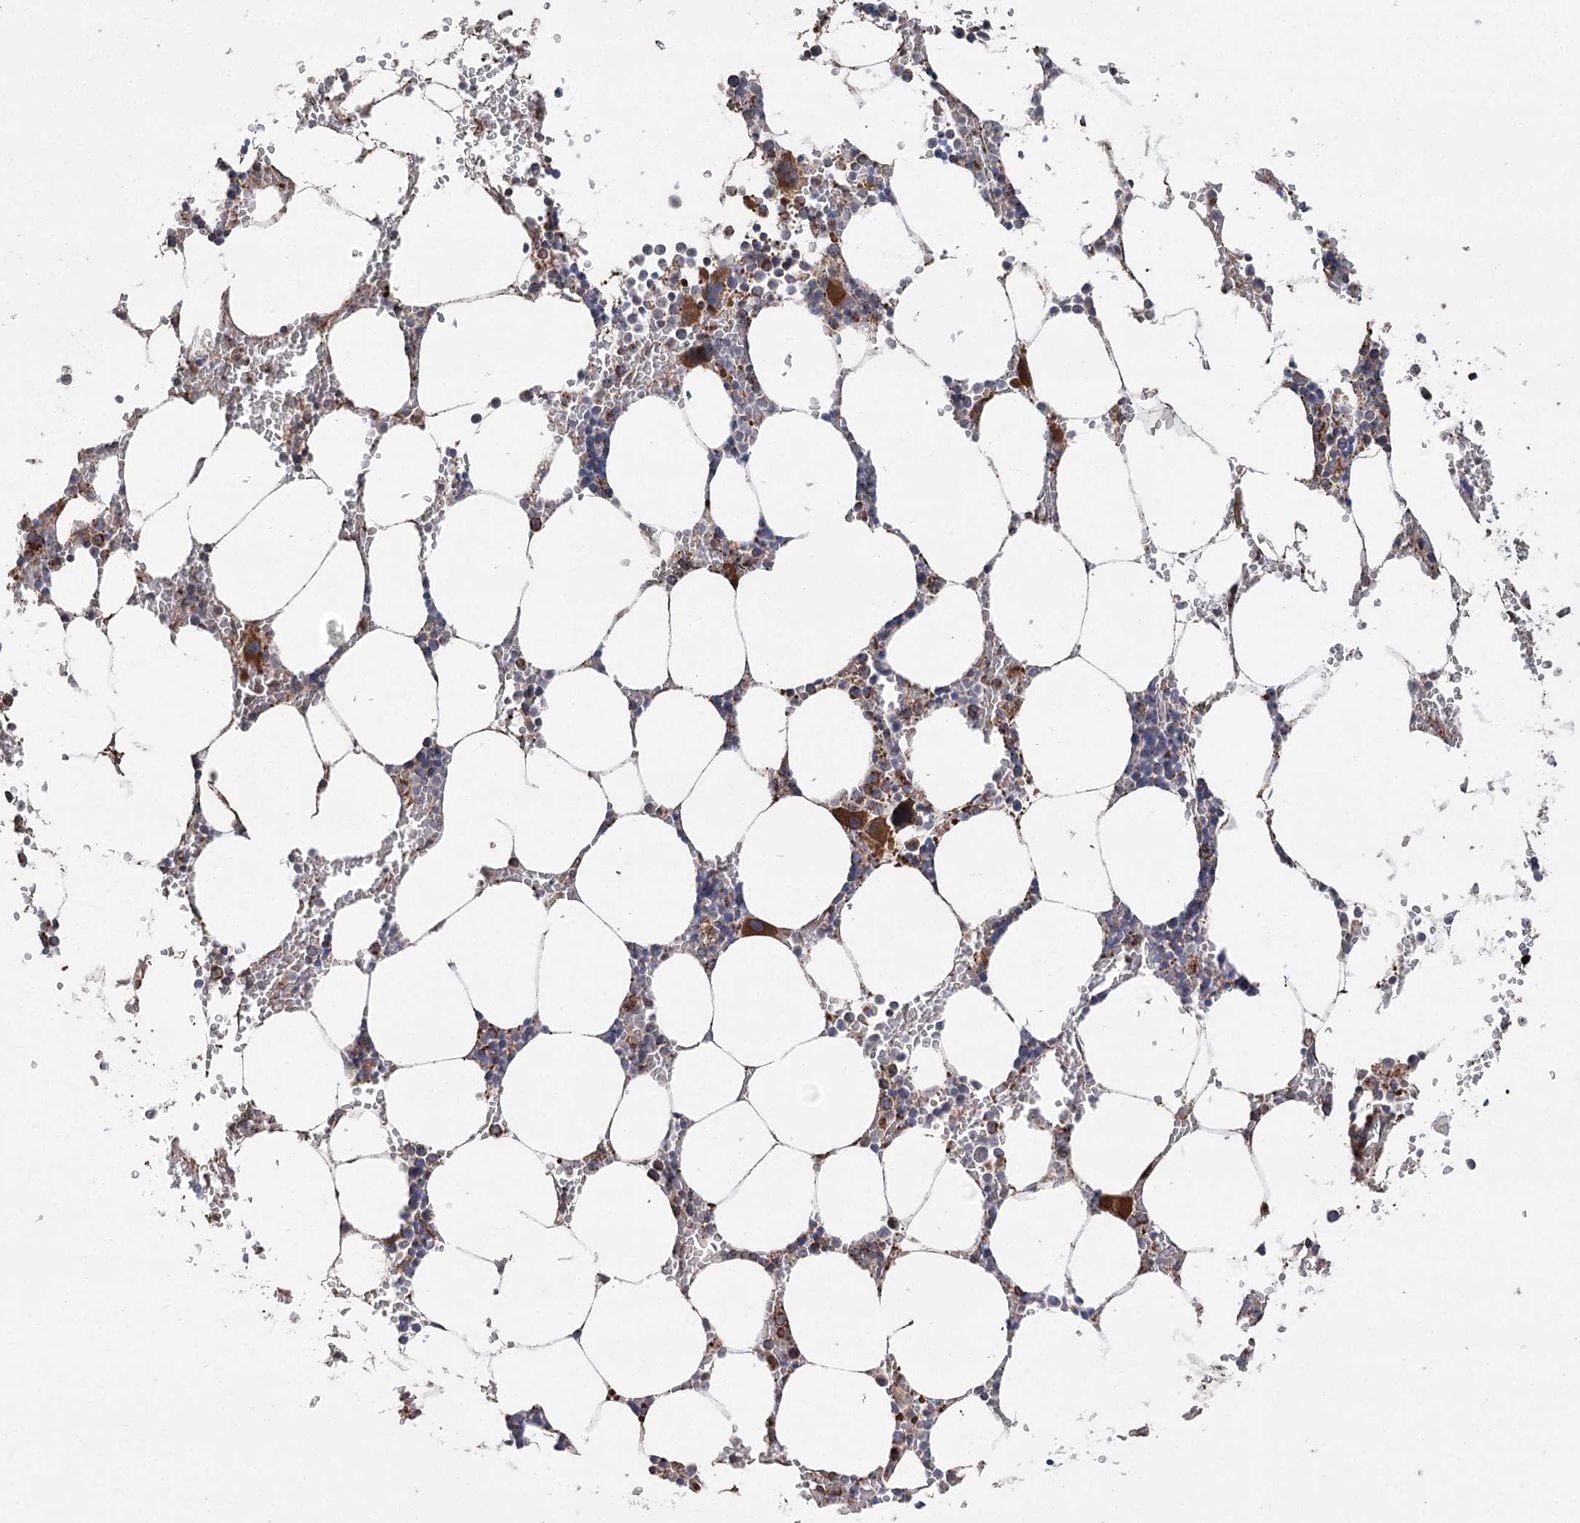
{"staining": {"intensity": "moderate", "quantity": "25%-75%", "location": "cytoplasmic/membranous"}, "tissue": "bone marrow", "cell_type": "Hematopoietic cells", "image_type": "normal", "snomed": [{"axis": "morphology", "description": "Normal tissue, NOS"}, {"axis": "topography", "description": "Bone marrow"}], "caption": "Bone marrow stained for a protein (brown) exhibits moderate cytoplasmic/membranous positive staining in approximately 25%-75% of hematopoietic cells.", "gene": "RWDD4", "patient": {"sex": "male", "age": 70}}